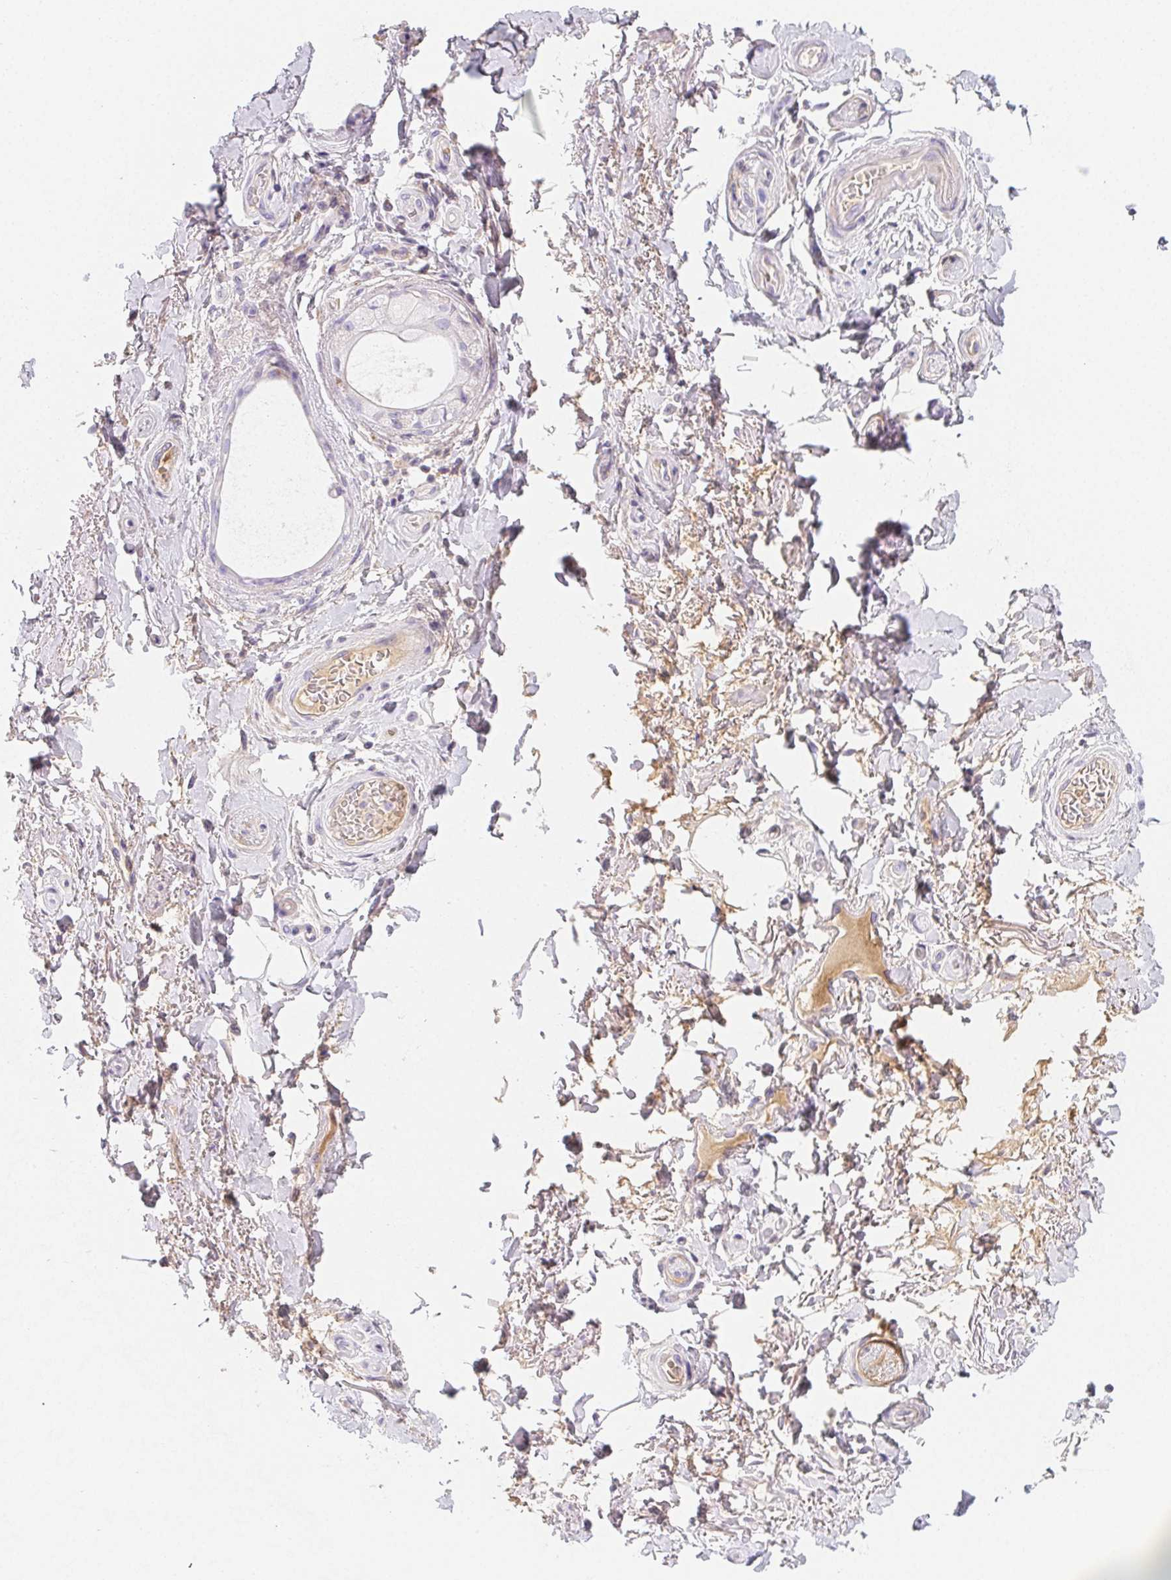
{"staining": {"intensity": "negative", "quantity": "none", "location": "none"}, "tissue": "adipose tissue", "cell_type": "Adipocytes", "image_type": "normal", "snomed": [{"axis": "morphology", "description": "Normal tissue, NOS"}, {"axis": "topography", "description": "Peripheral nerve tissue"}], "caption": "An IHC histopathology image of benign adipose tissue is shown. There is no staining in adipocytes of adipose tissue.", "gene": "ITIH2", "patient": {"sex": "male", "age": 51}}